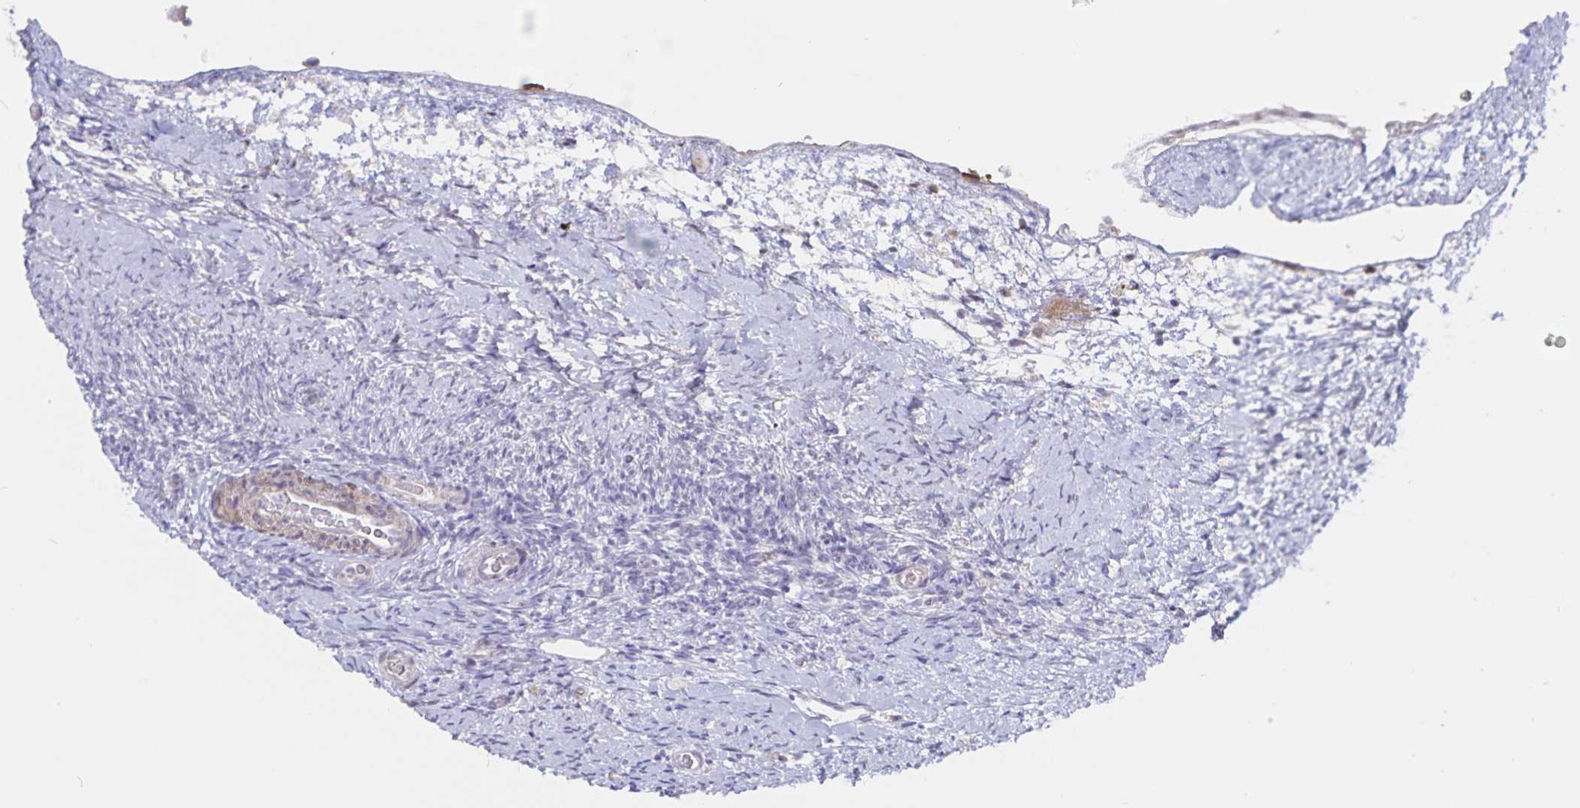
{"staining": {"intensity": "weak", "quantity": ">75%", "location": "cytoplasmic/membranous"}, "tissue": "ovary", "cell_type": "Follicle cells", "image_type": "normal", "snomed": [{"axis": "morphology", "description": "Normal tissue, NOS"}, {"axis": "topography", "description": "Ovary"}], "caption": "Immunohistochemistry (DAB (3,3'-diaminobenzidine)) staining of unremarkable human ovary reveals weak cytoplasmic/membranous protein expression in approximately >75% of follicle cells.", "gene": "ATP2A2", "patient": {"sex": "female", "age": 39}}